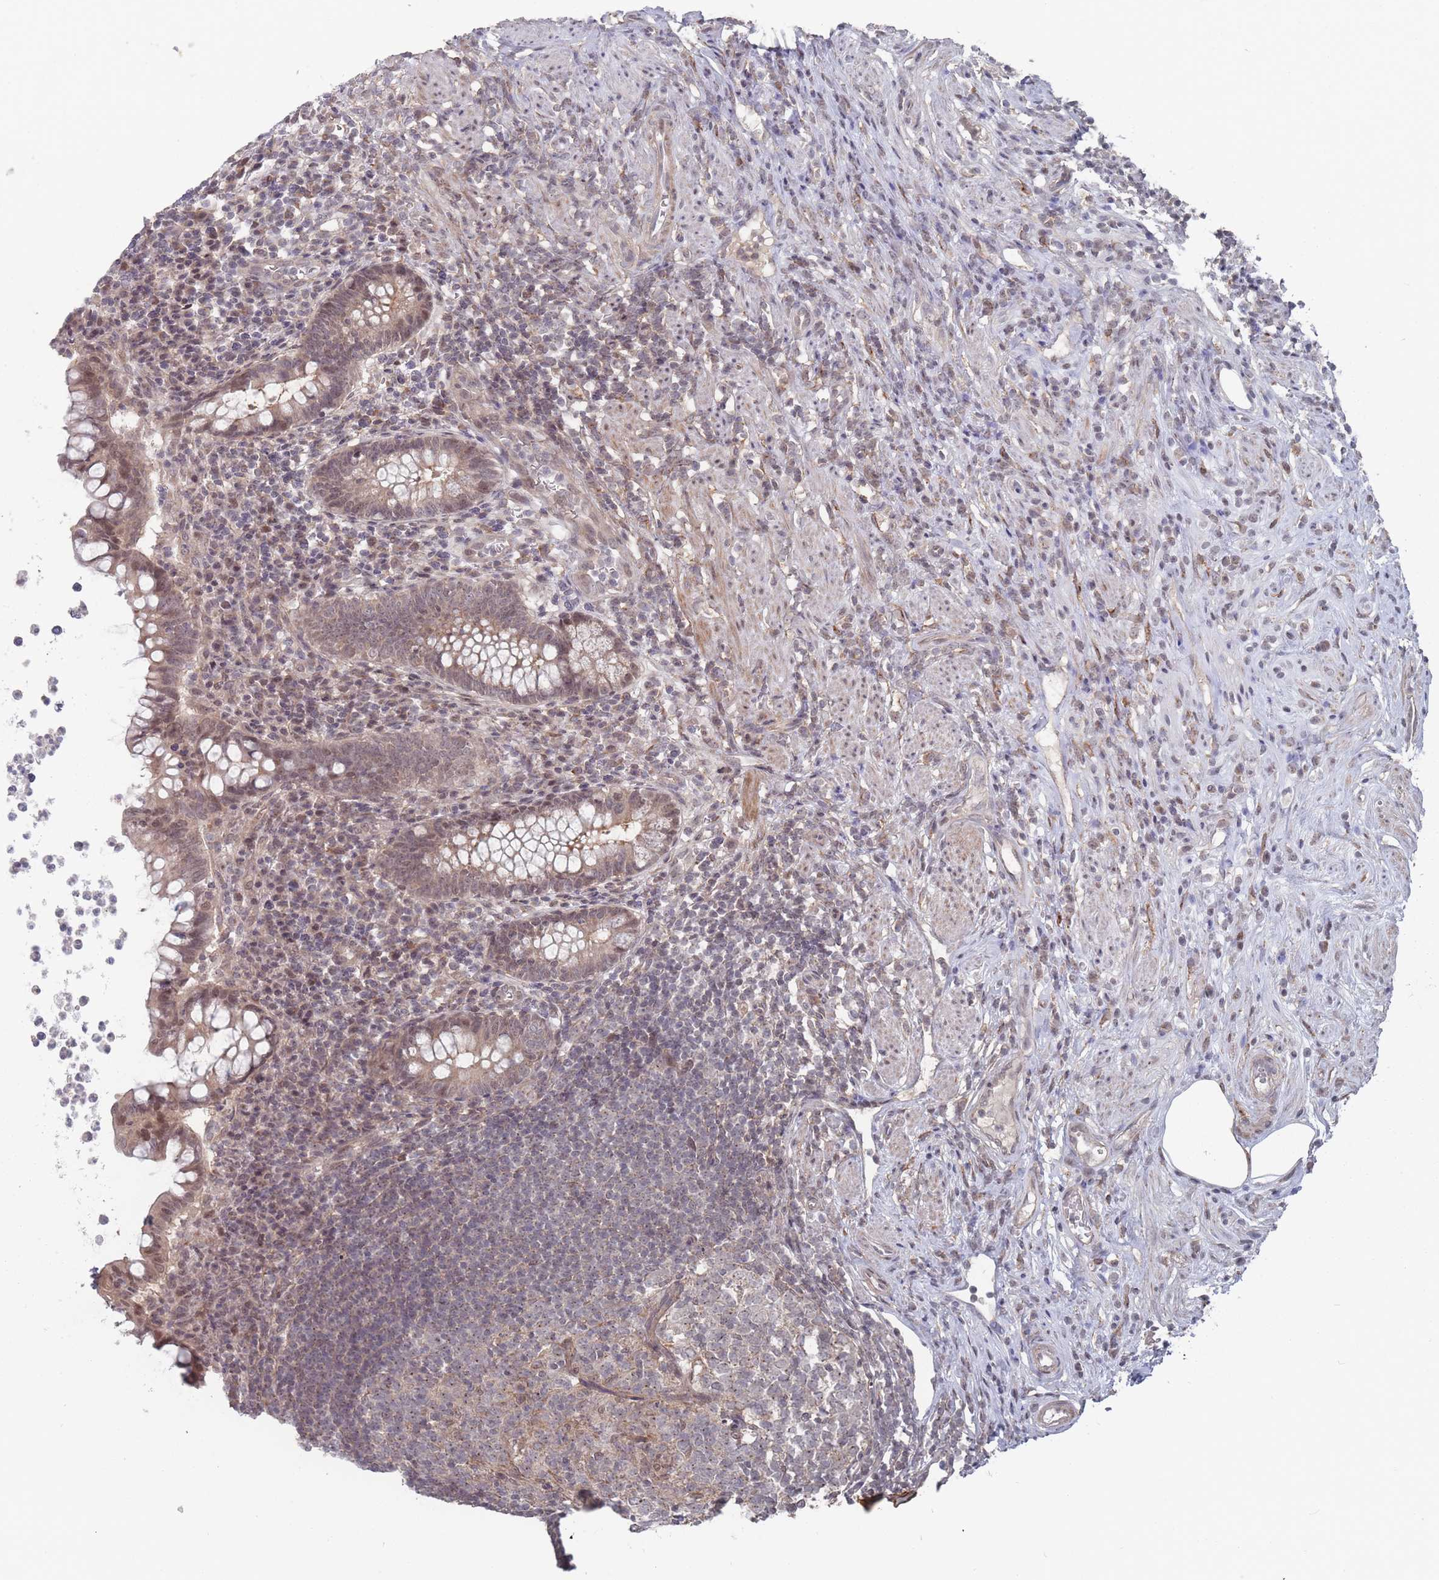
{"staining": {"intensity": "moderate", "quantity": ">75%", "location": "nuclear"}, "tissue": "appendix", "cell_type": "Glandular cells", "image_type": "normal", "snomed": [{"axis": "morphology", "description": "Normal tissue, NOS"}, {"axis": "topography", "description": "Appendix"}], "caption": "This is a photomicrograph of immunohistochemistry (IHC) staining of unremarkable appendix, which shows moderate positivity in the nuclear of glandular cells.", "gene": "CNTRL", "patient": {"sex": "female", "age": 56}}